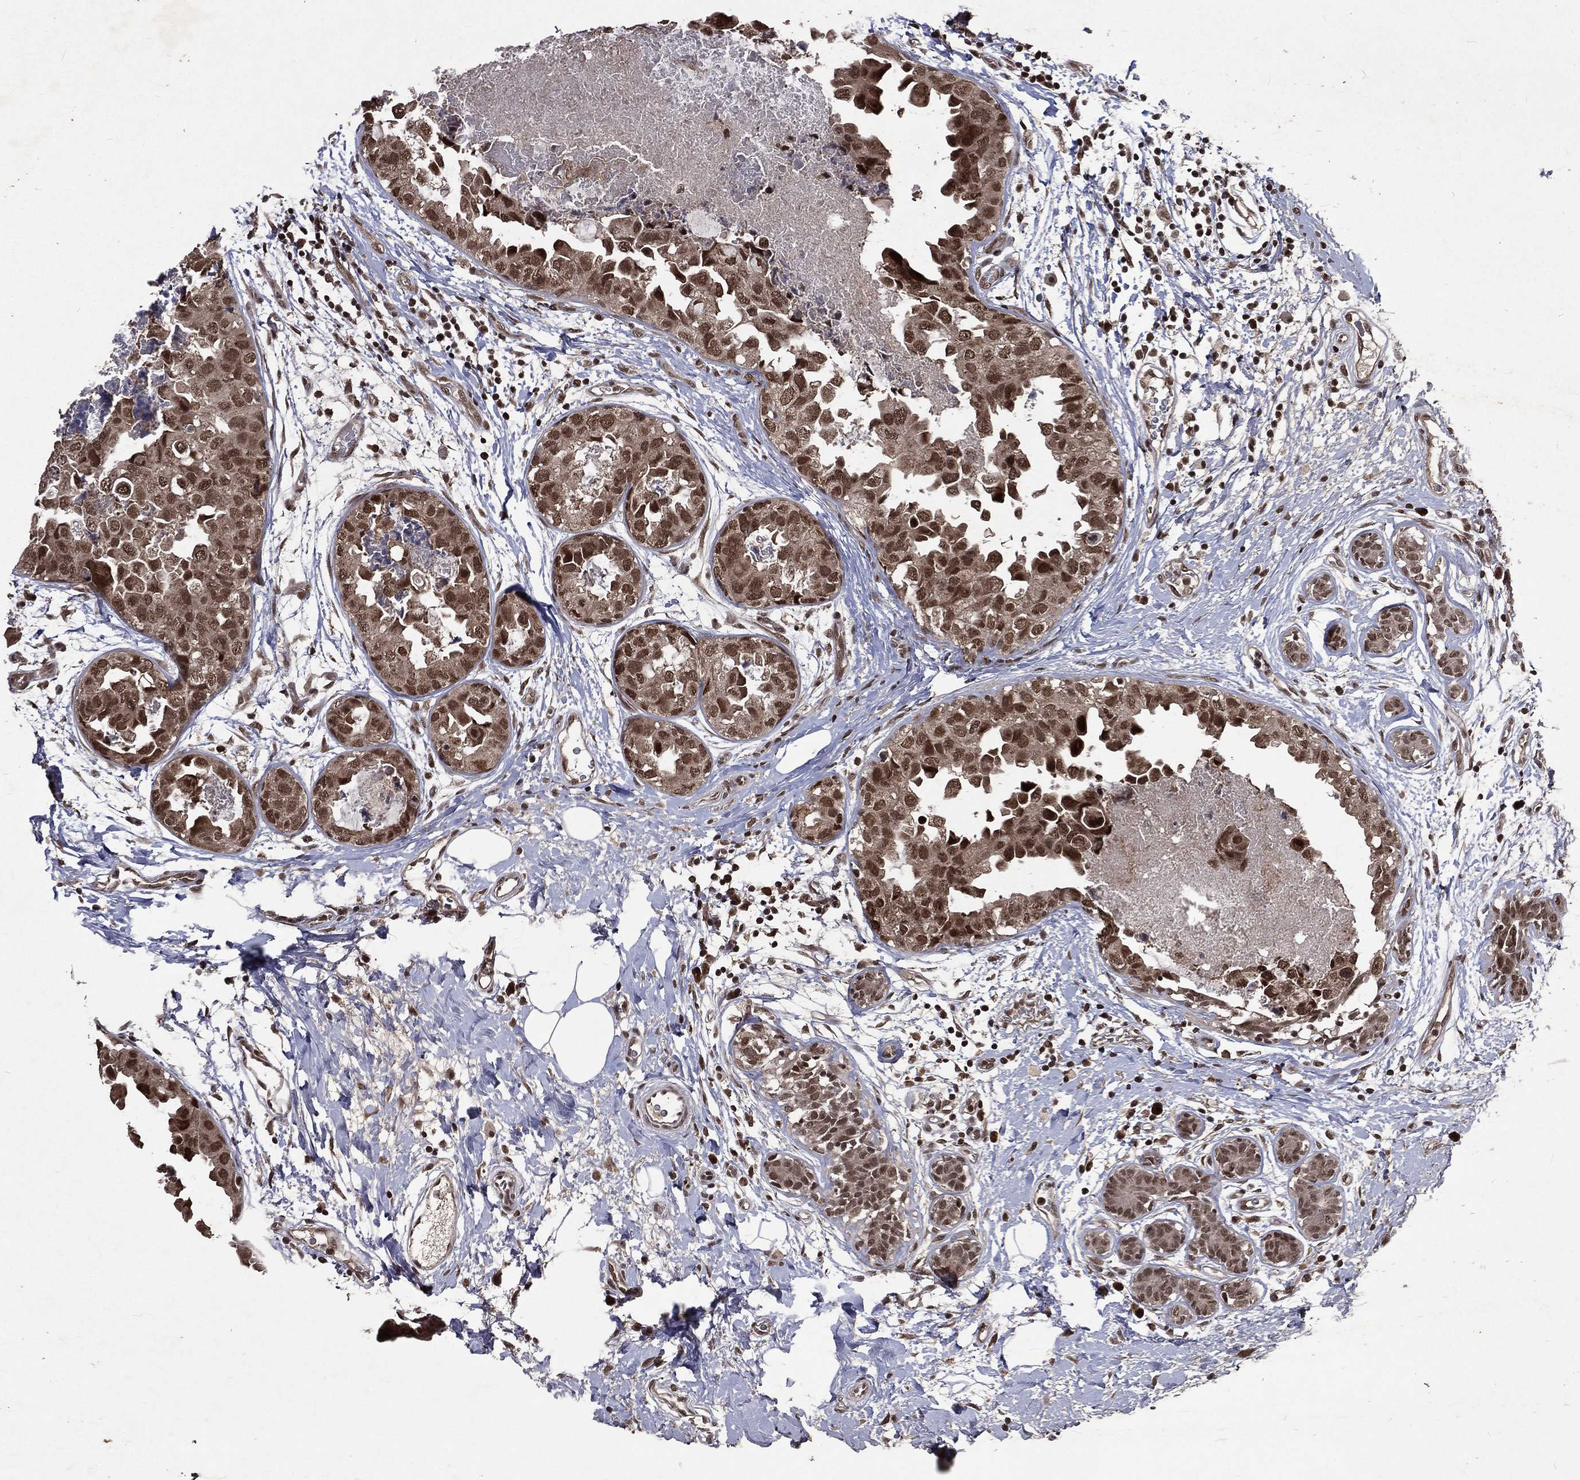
{"staining": {"intensity": "moderate", "quantity": ">75%", "location": "cytoplasmic/membranous,nuclear"}, "tissue": "breast cancer", "cell_type": "Tumor cells", "image_type": "cancer", "snomed": [{"axis": "morphology", "description": "Normal tissue, NOS"}, {"axis": "morphology", "description": "Duct carcinoma"}, {"axis": "topography", "description": "Breast"}], "caption": "The histopathology image exhibits staining of breast infiltrating ductal carcinoma, revealing moderate cytoplasmic/membranous and nuclear protein expression (brown color) within tumor cells. (brown staining indicates protein expression, while blue staining denotes nuclei).", "gene": "DMAP1", "patient": {"sex": "female", "age": 40}}